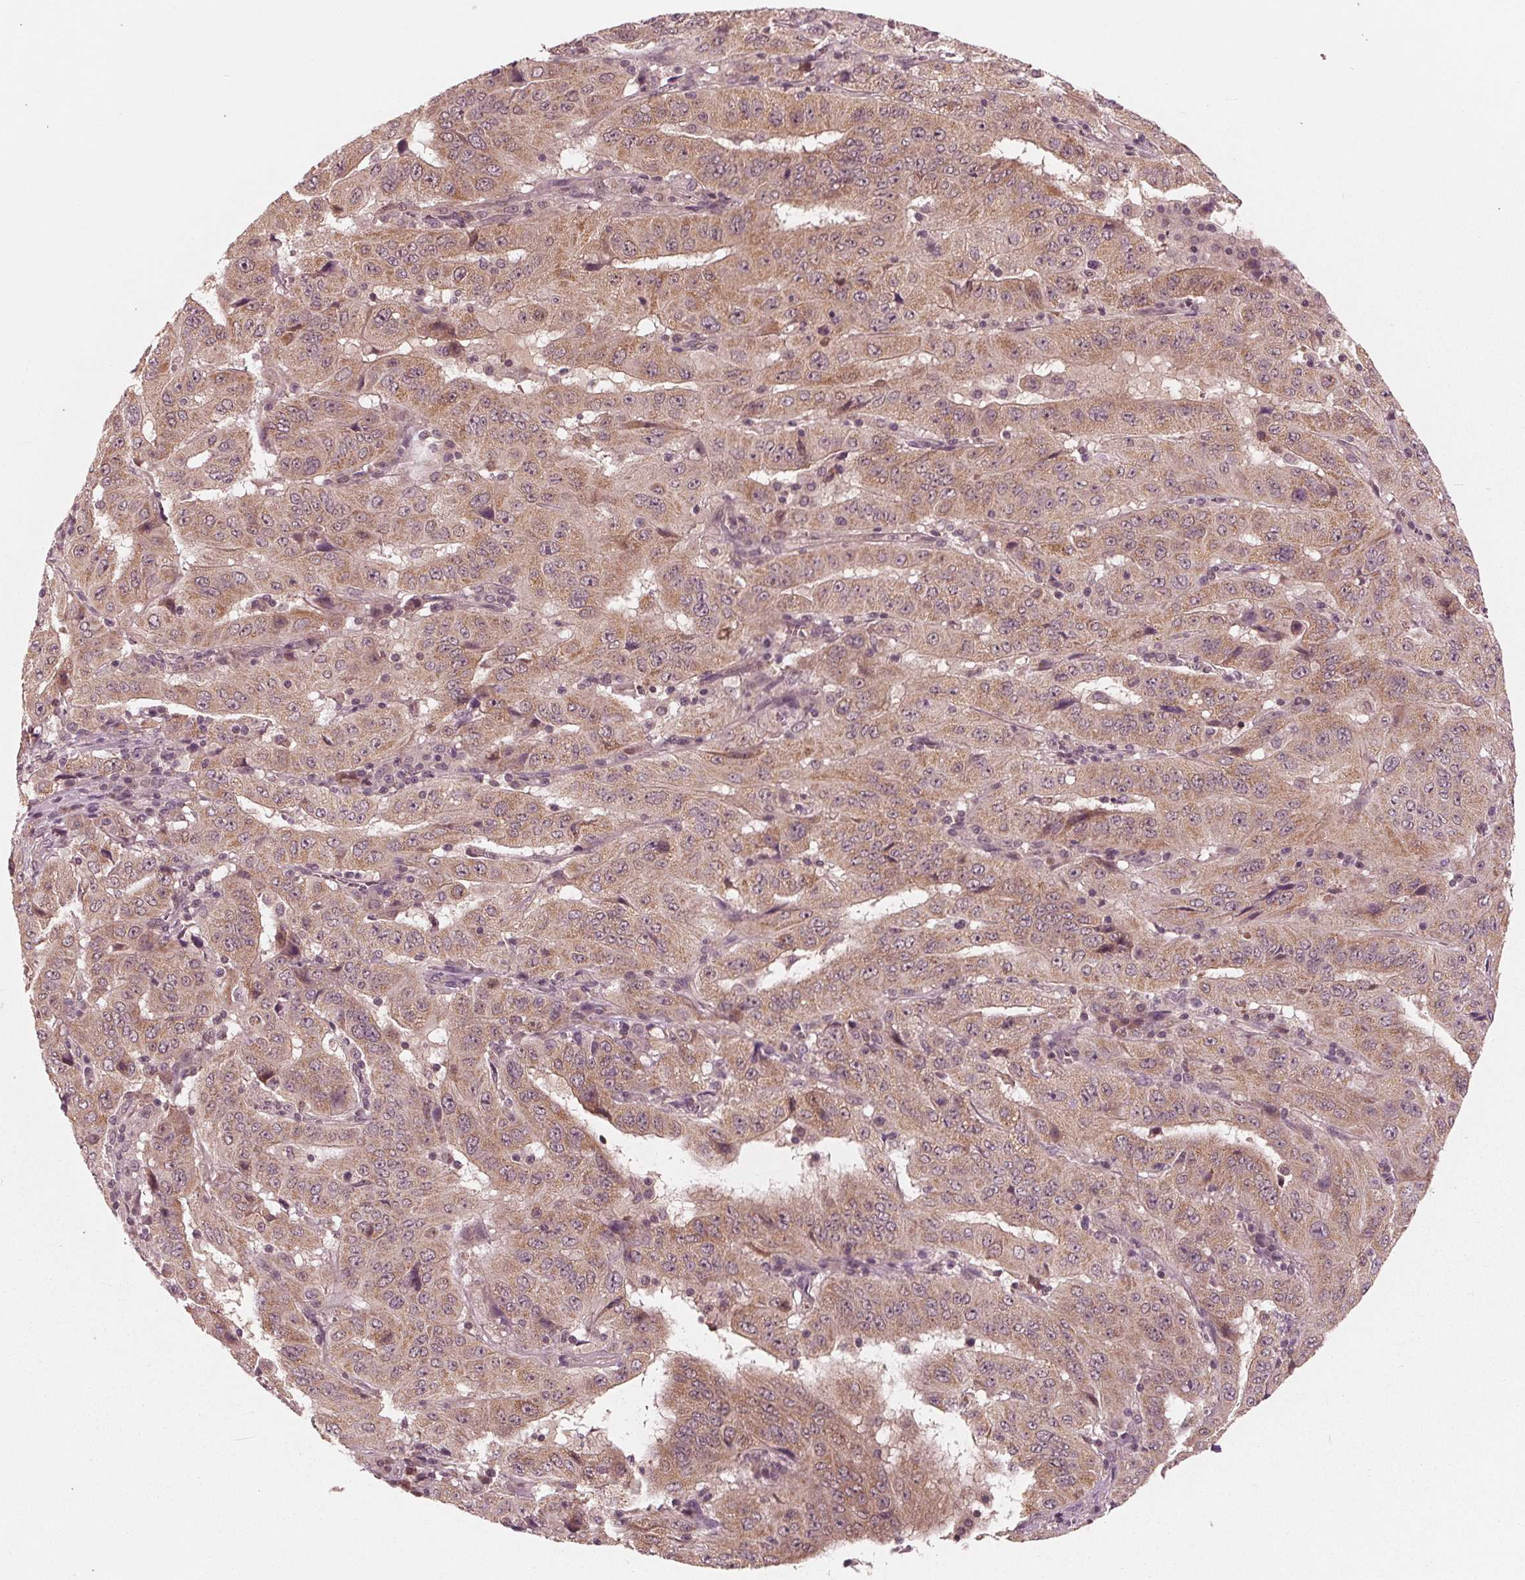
{"staining": {"intensity": "weak", "quantity": ">75%", "location": "cytoplasmic/membranous"}, "tissue": "pancreatic cancer", "cell_type": "Tumor cells", "image_type": "cancer", "snomed": [{"axis": "morphology", "description": "Adenocarcinoma, NOS"}, {"axis": "topography", "description": "Pancreas"}], "caption": "Protein expression analysis of adenocarcinoma (pancreatic) reveals weak cytoplasmic/membranous staining in approximately >75% of tumor cells.", "gene": "UBALD1", "patient": {"sex": "male", "age": 63}}